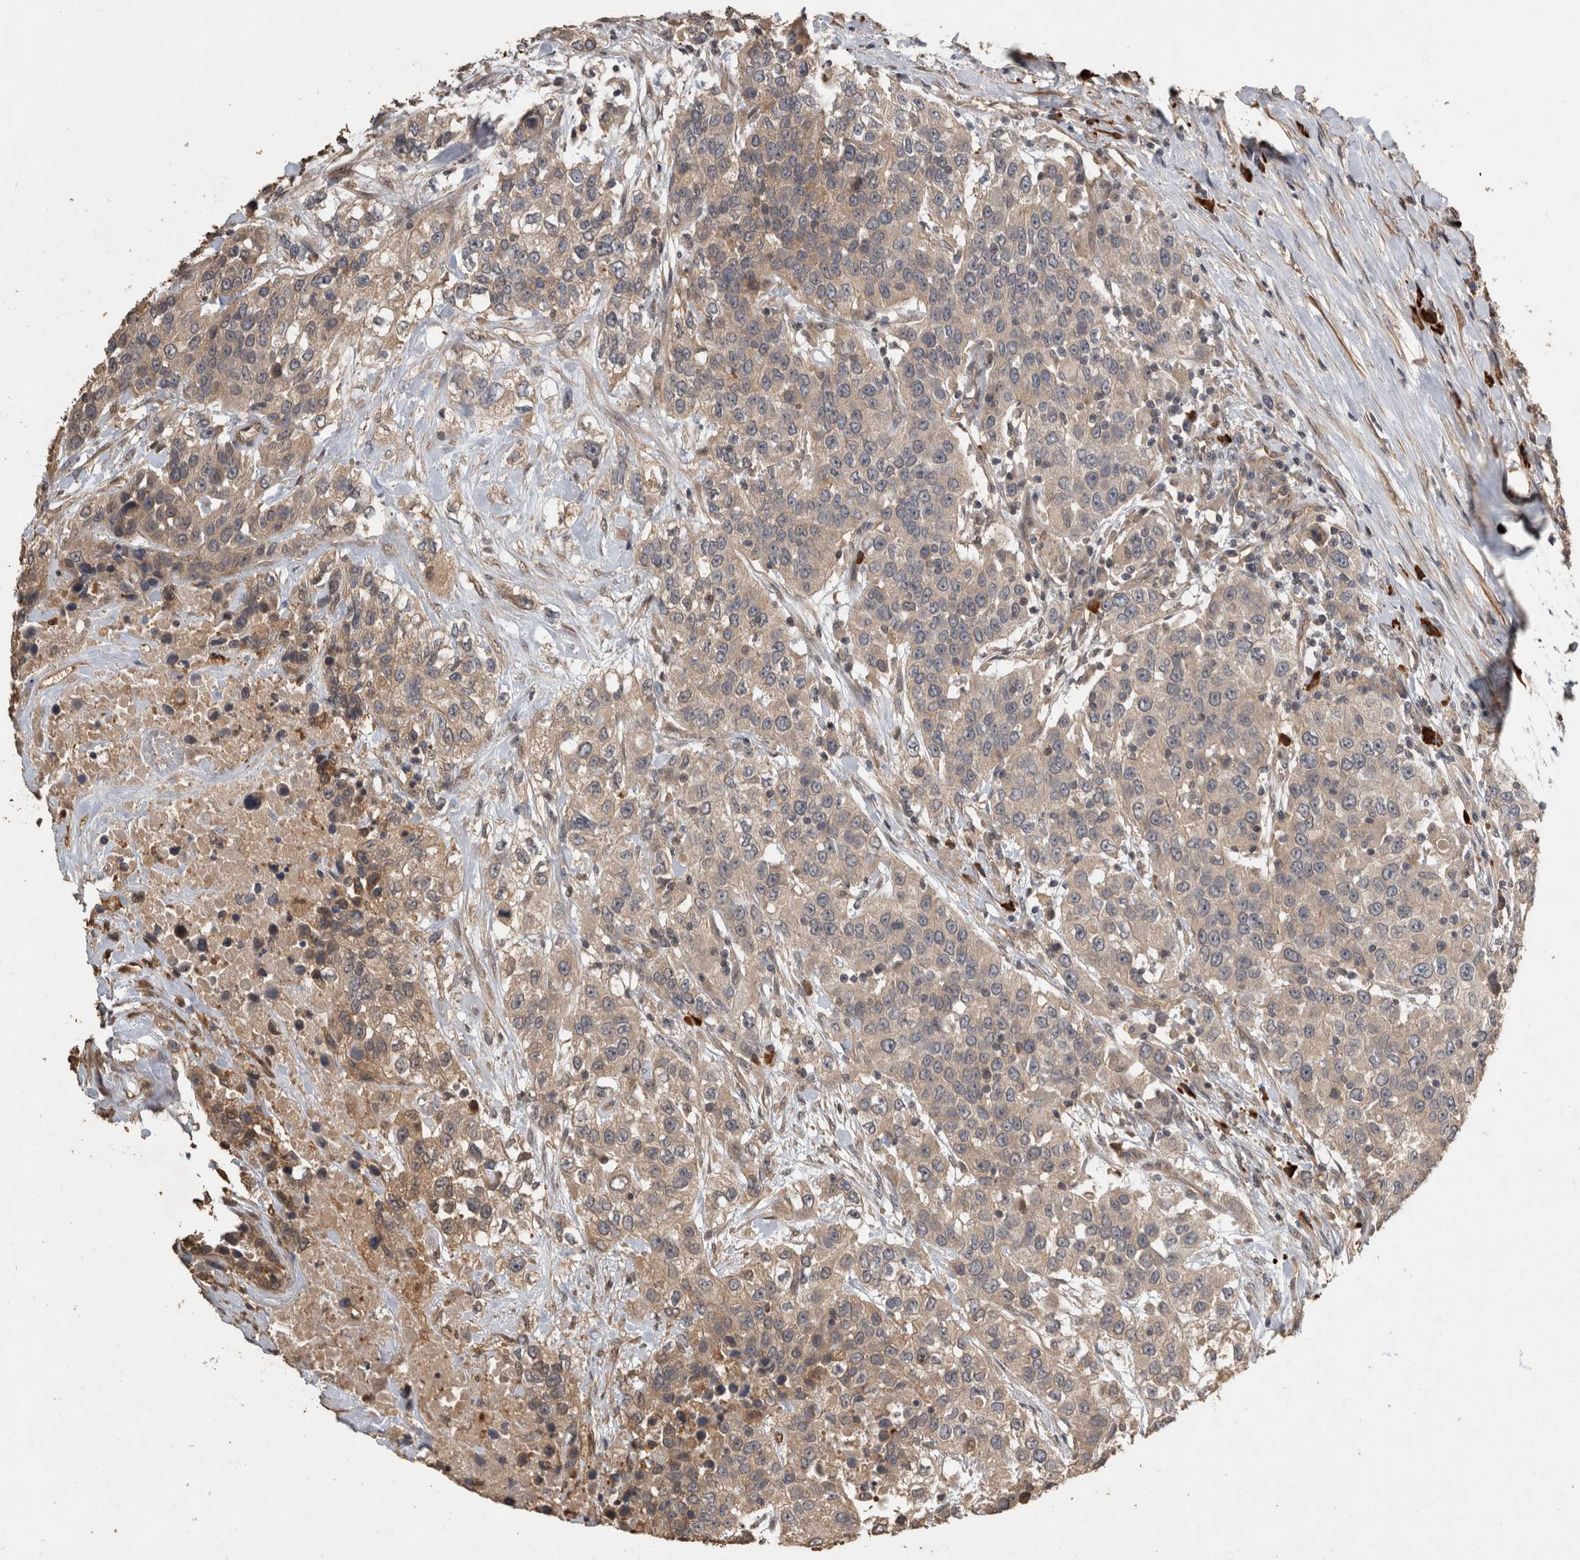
{"staining": {"intensity": "weak", "quantity": ">75%", "location": "cytoplasmic/membranous"}, "tissue": "urothelial cancer", "cell_type": "Tumor cells", "image_type": "cancer", "snomed": [{"axis": "morphology", "description": "Urothelial carcinoma, High grade"}, {"axis": "topography", "description": "Urinary bladder"}], "caption": "Immunohistochemical staining of human urothelial carcinoma (high-grade) shows weak cytoplasmic/membranous protein staining in approximately >75% of tumor cells. The staining is performed using DAB (3,3'-diaminobenzidine) brown chromogen to label protein expression. The nuclei are counter-stained blue using hematoxylin.", "gene": "RHPN1", "patient": {"sex": "female", "age": 80}}